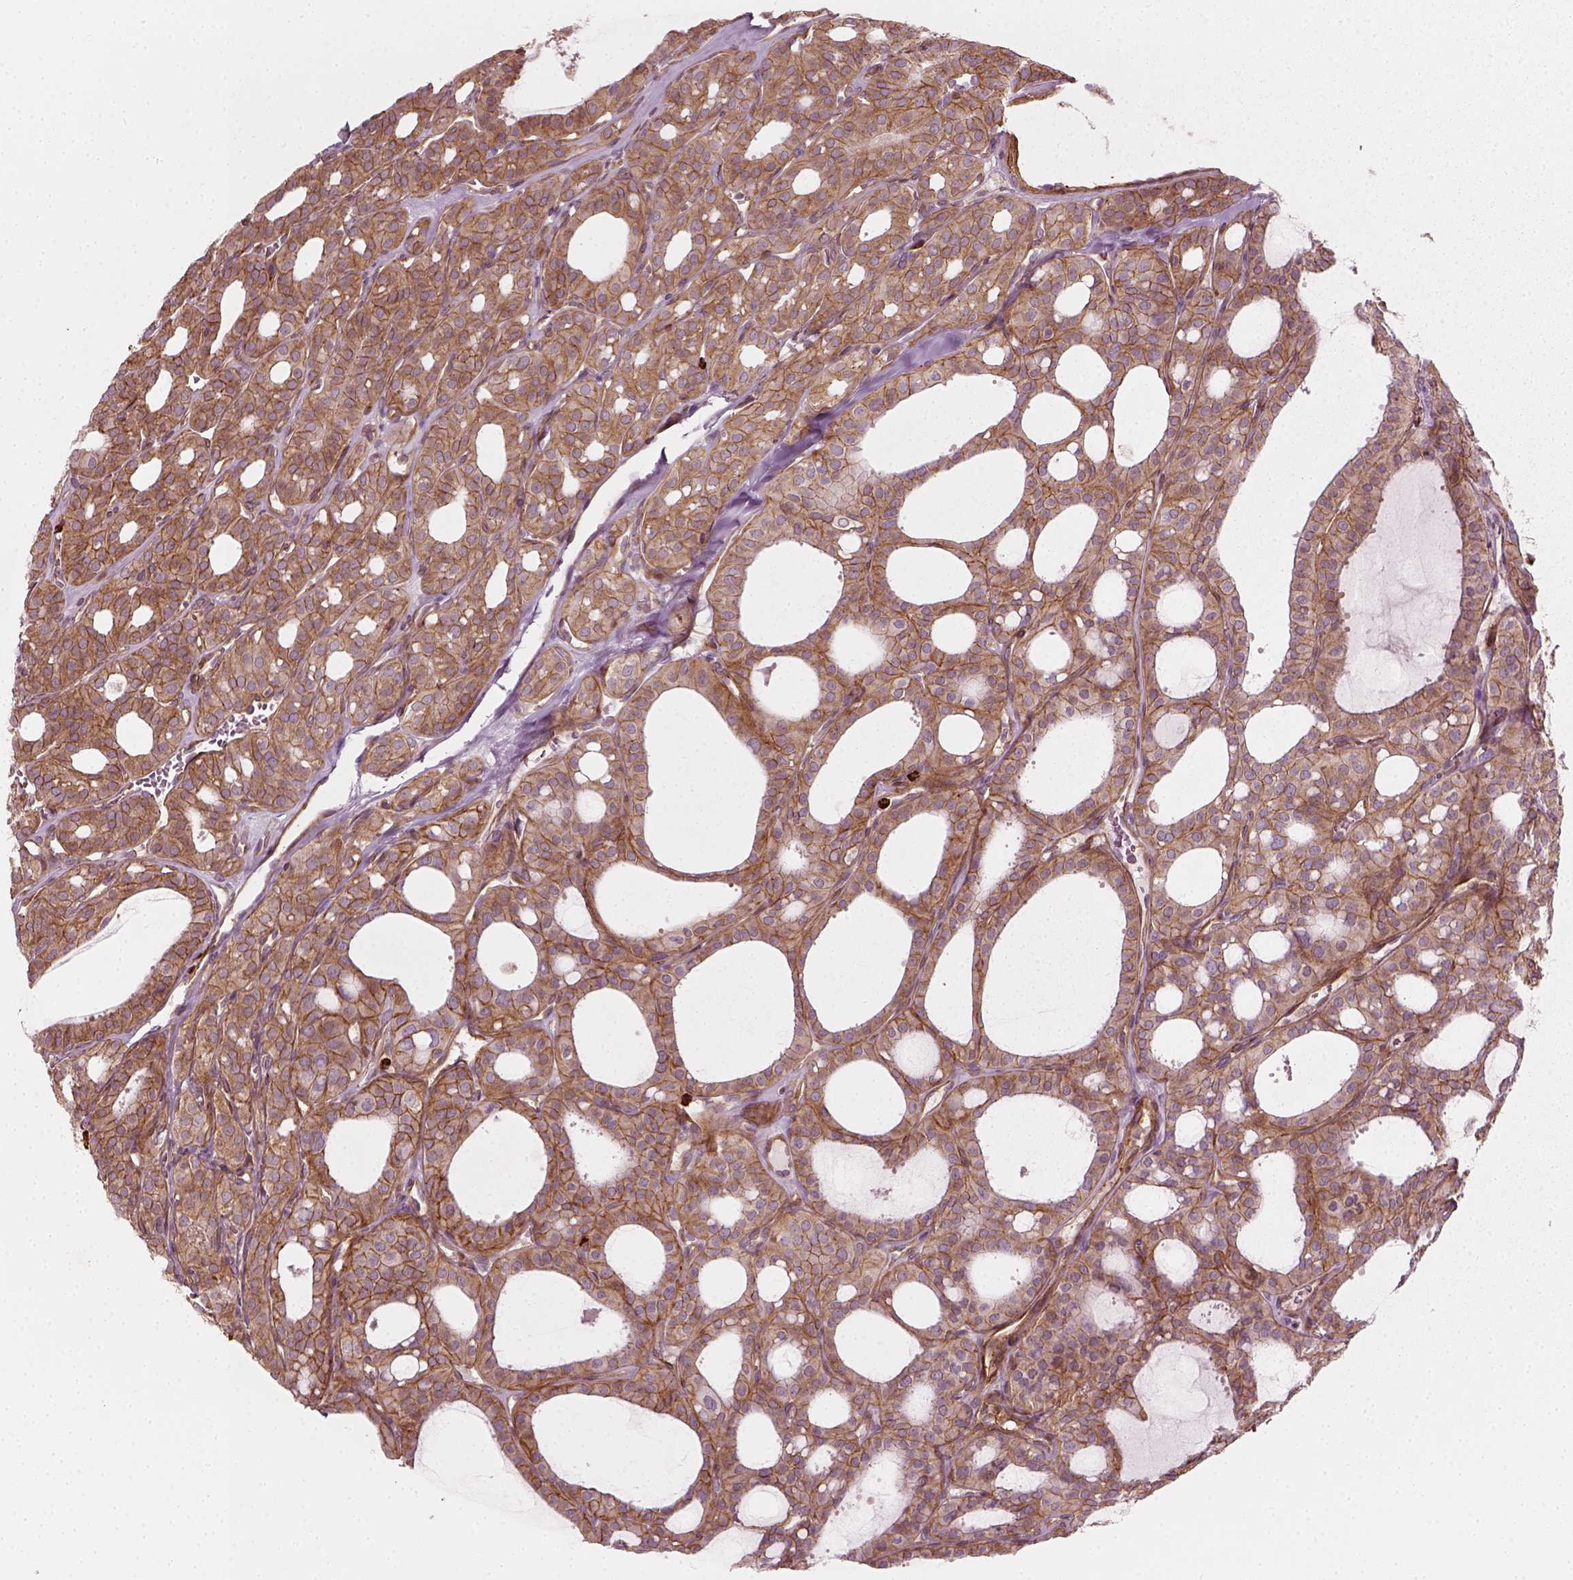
{"staining": {"intensity": "moderate", "quantity": ">75%", "location": "cytoplasmic/membranous"}, "tissue": "thyroid cancer", "cell_type": "Tumor cells", "image_type": "cancer", "snomed": [{"axis": "morphology", "description": "Follicular adenoma carcinoma, NOS"}, {"axis": "topography", "description": "Thyroid gland"}], "caption": "A medium amount of moderate cytoplasmic/membranous staining is seen in about >75% of tumor cells in thyroid cancer tissue.", "gene": "NPTN", "patient": {"sex": "male", "age": 75}}